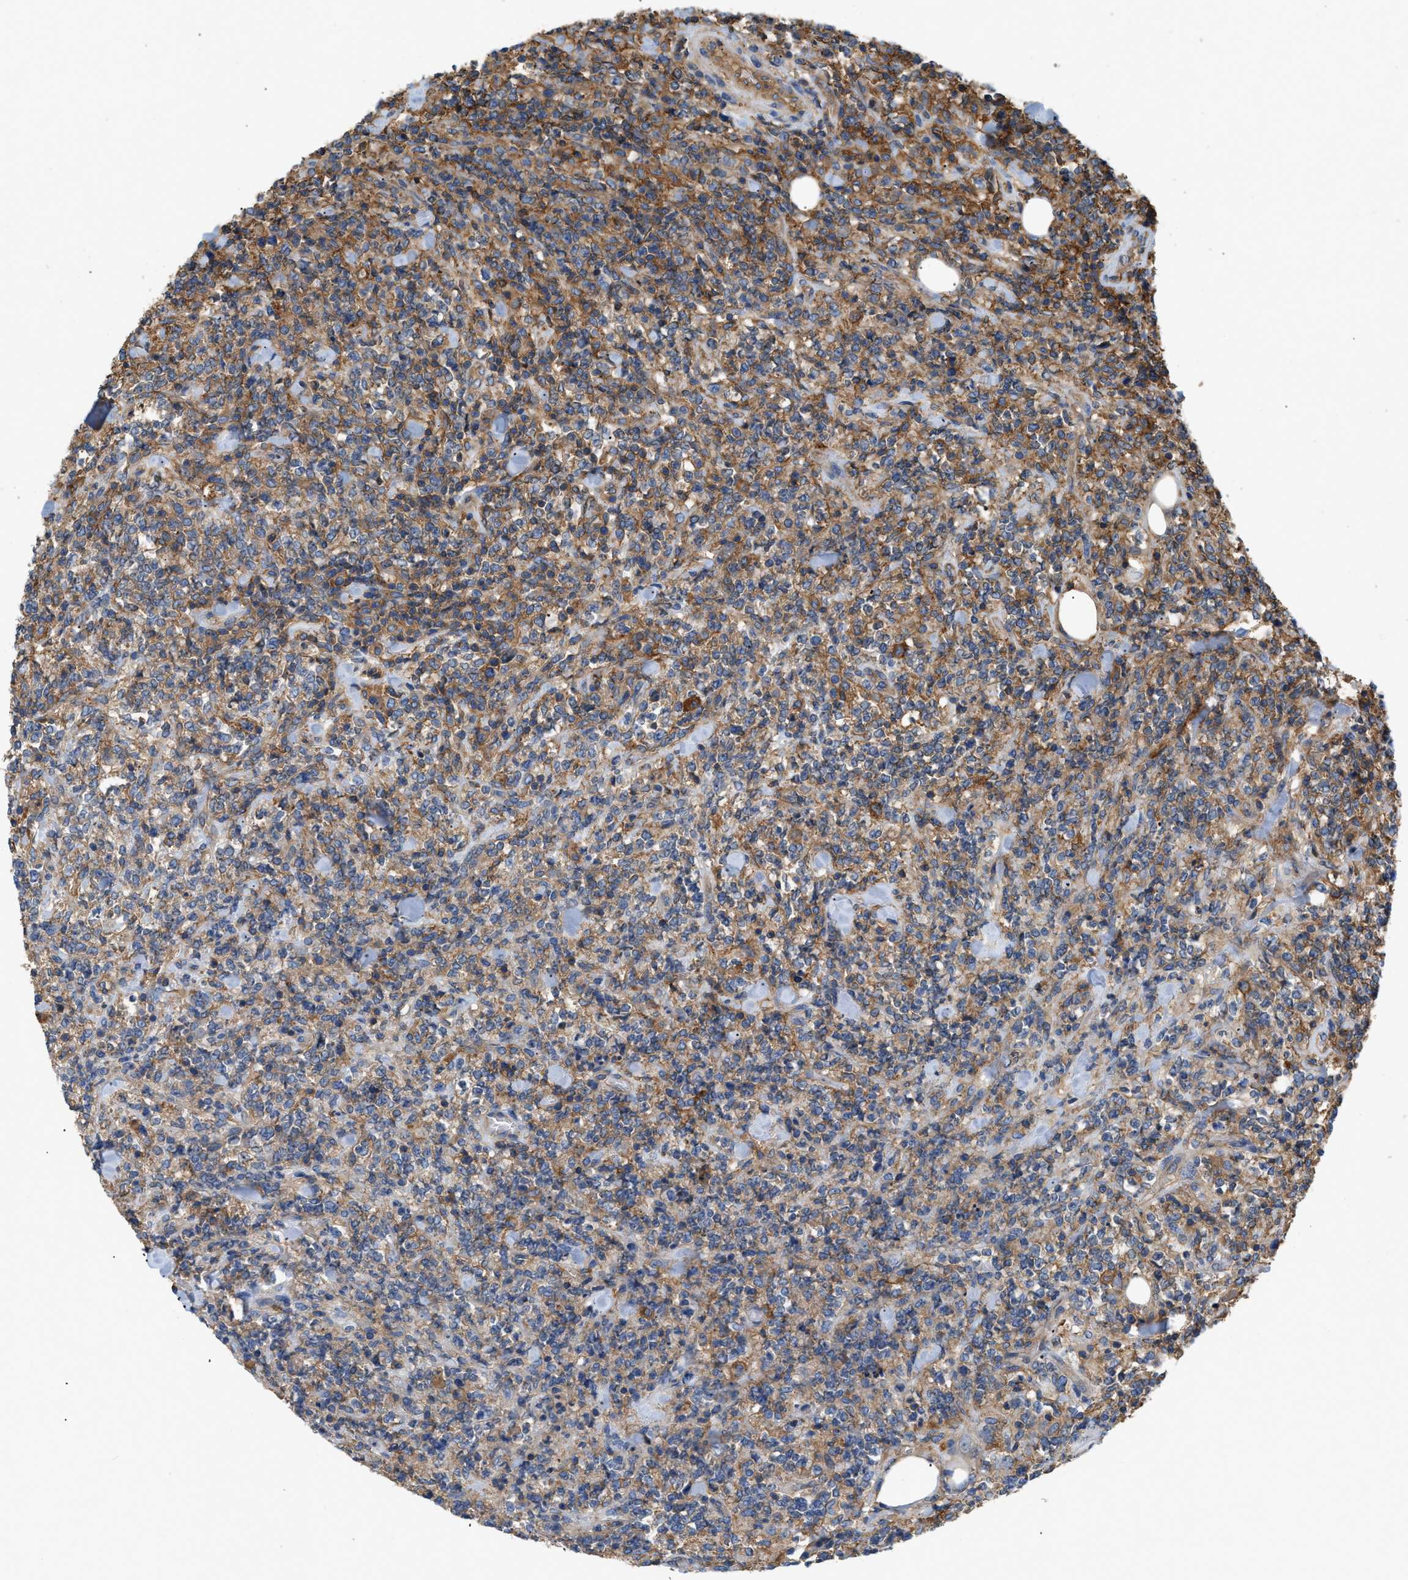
{"staining": {"intensity": "moderate", "quantity": "25%-75%", "location": "cytoplasmic/membranous"}, "tissue": "lymphoma", "cell_type": "Tumor cells", "image_type": "cancer", "snomed": [{"axis": "morphology", "description": "Malignant lymphoma, non-Hodgkin's type, High grade"}, {"axis": "topography", "description": "Soft tissue"}], "caption": "Lymphoma stained for a protein demonstrates moderate cytoplasmic/membranous positivity in tumor cells.", "gene": "GNB4", "patient": {"sex": "male", "age": 18}}